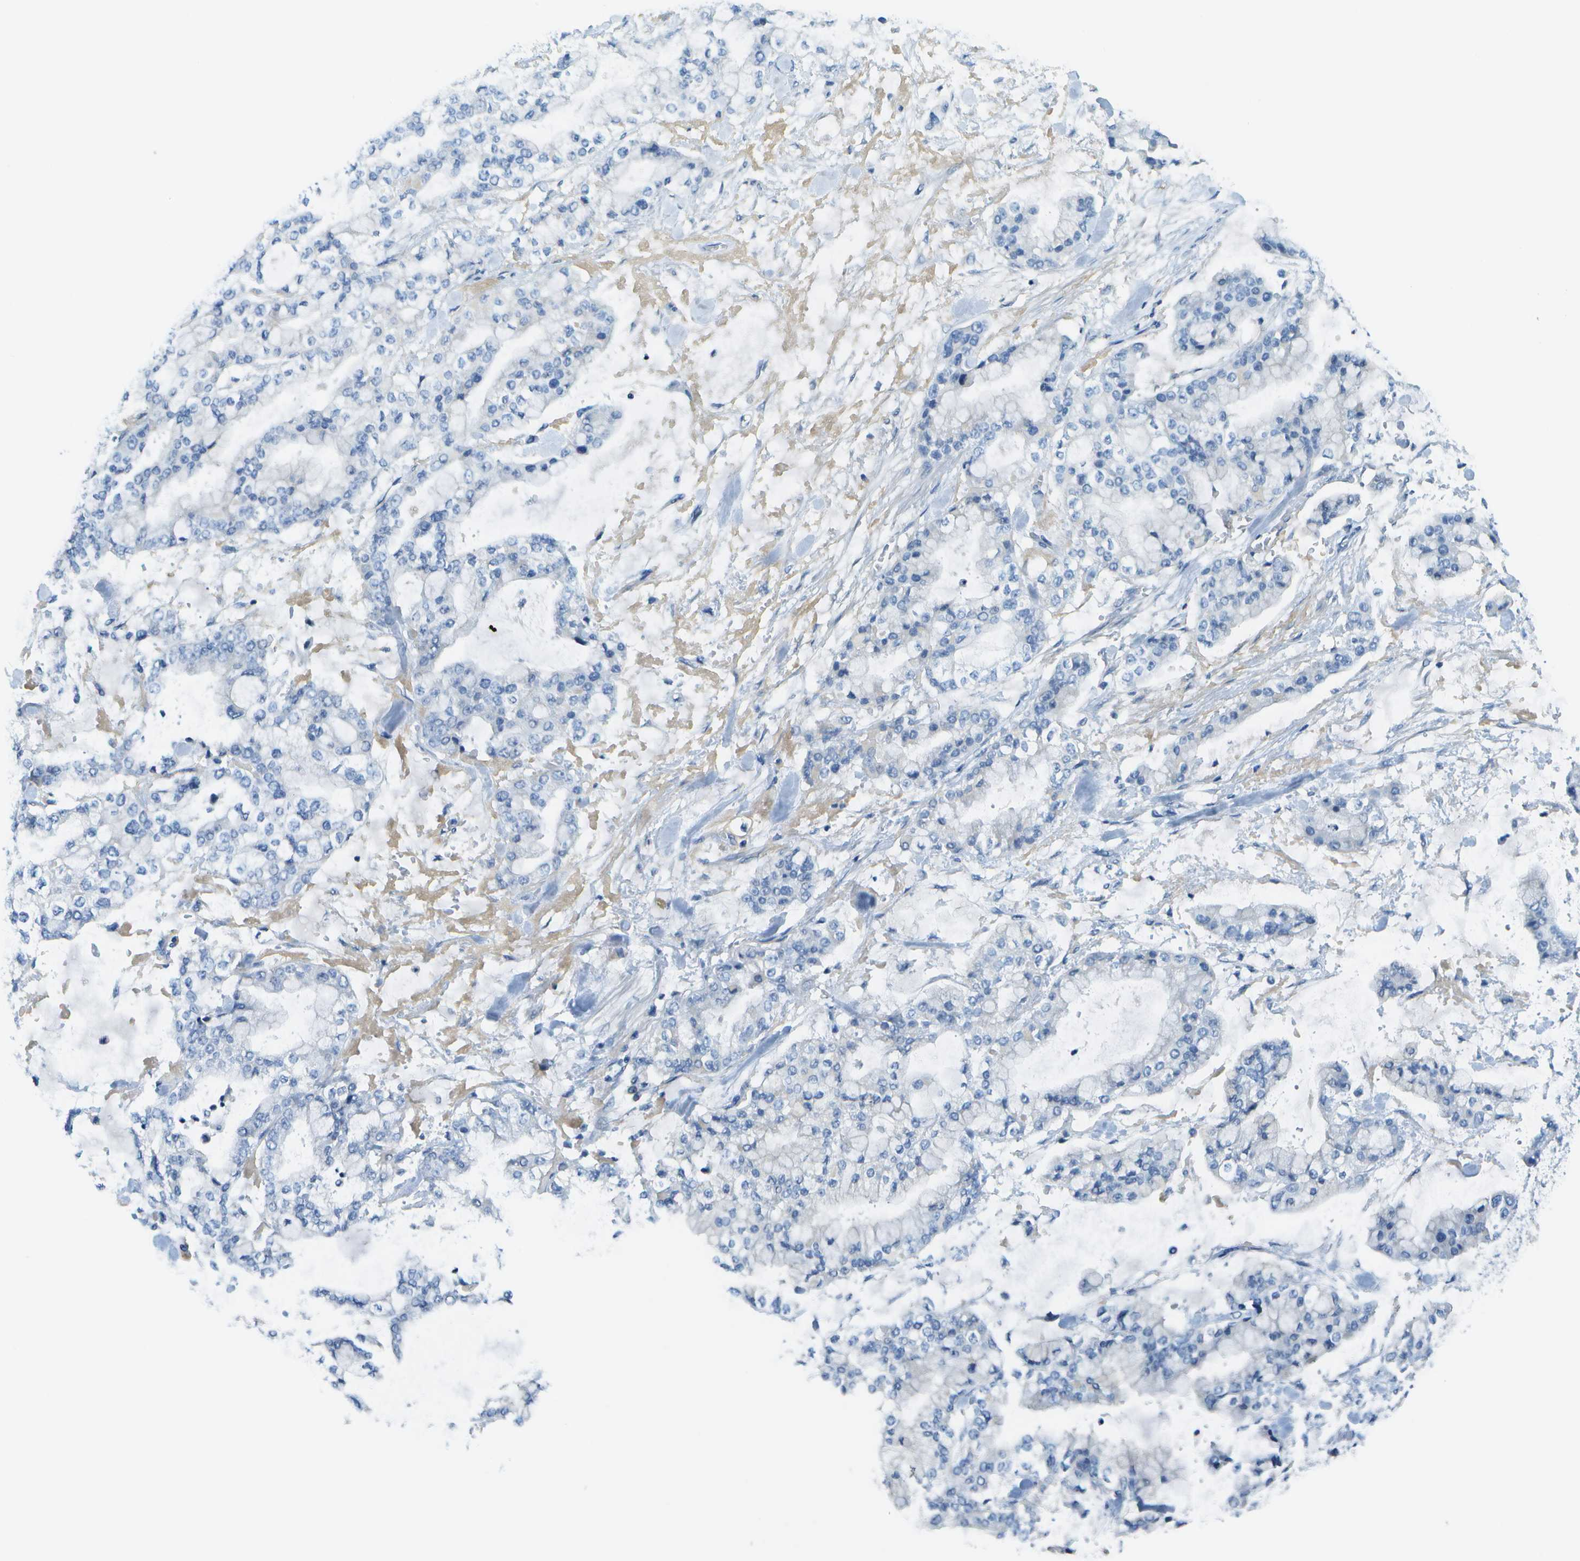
{"staining": {"intensity": "negative", "quantity": "none", "location": "none"}, "tissue": "stomach cancer", "cell_type": "Tumor cells", "image_type": "cancer", "snomed": [{"axis": "morphology", "description": "Normal tissue, NOS"}, {"axis": "morphology", "description": "Adenocarcinoma, NOS"}, {"axis": "topography", "description": "Stomach, upper"}, {"axis": "topography", "description": "Stomach"}], "caption": "Tumor cells show no significant protein positivity in stomach cancer.", "gene": "C1S", "patient": {"sex": "male", "age": 76}}